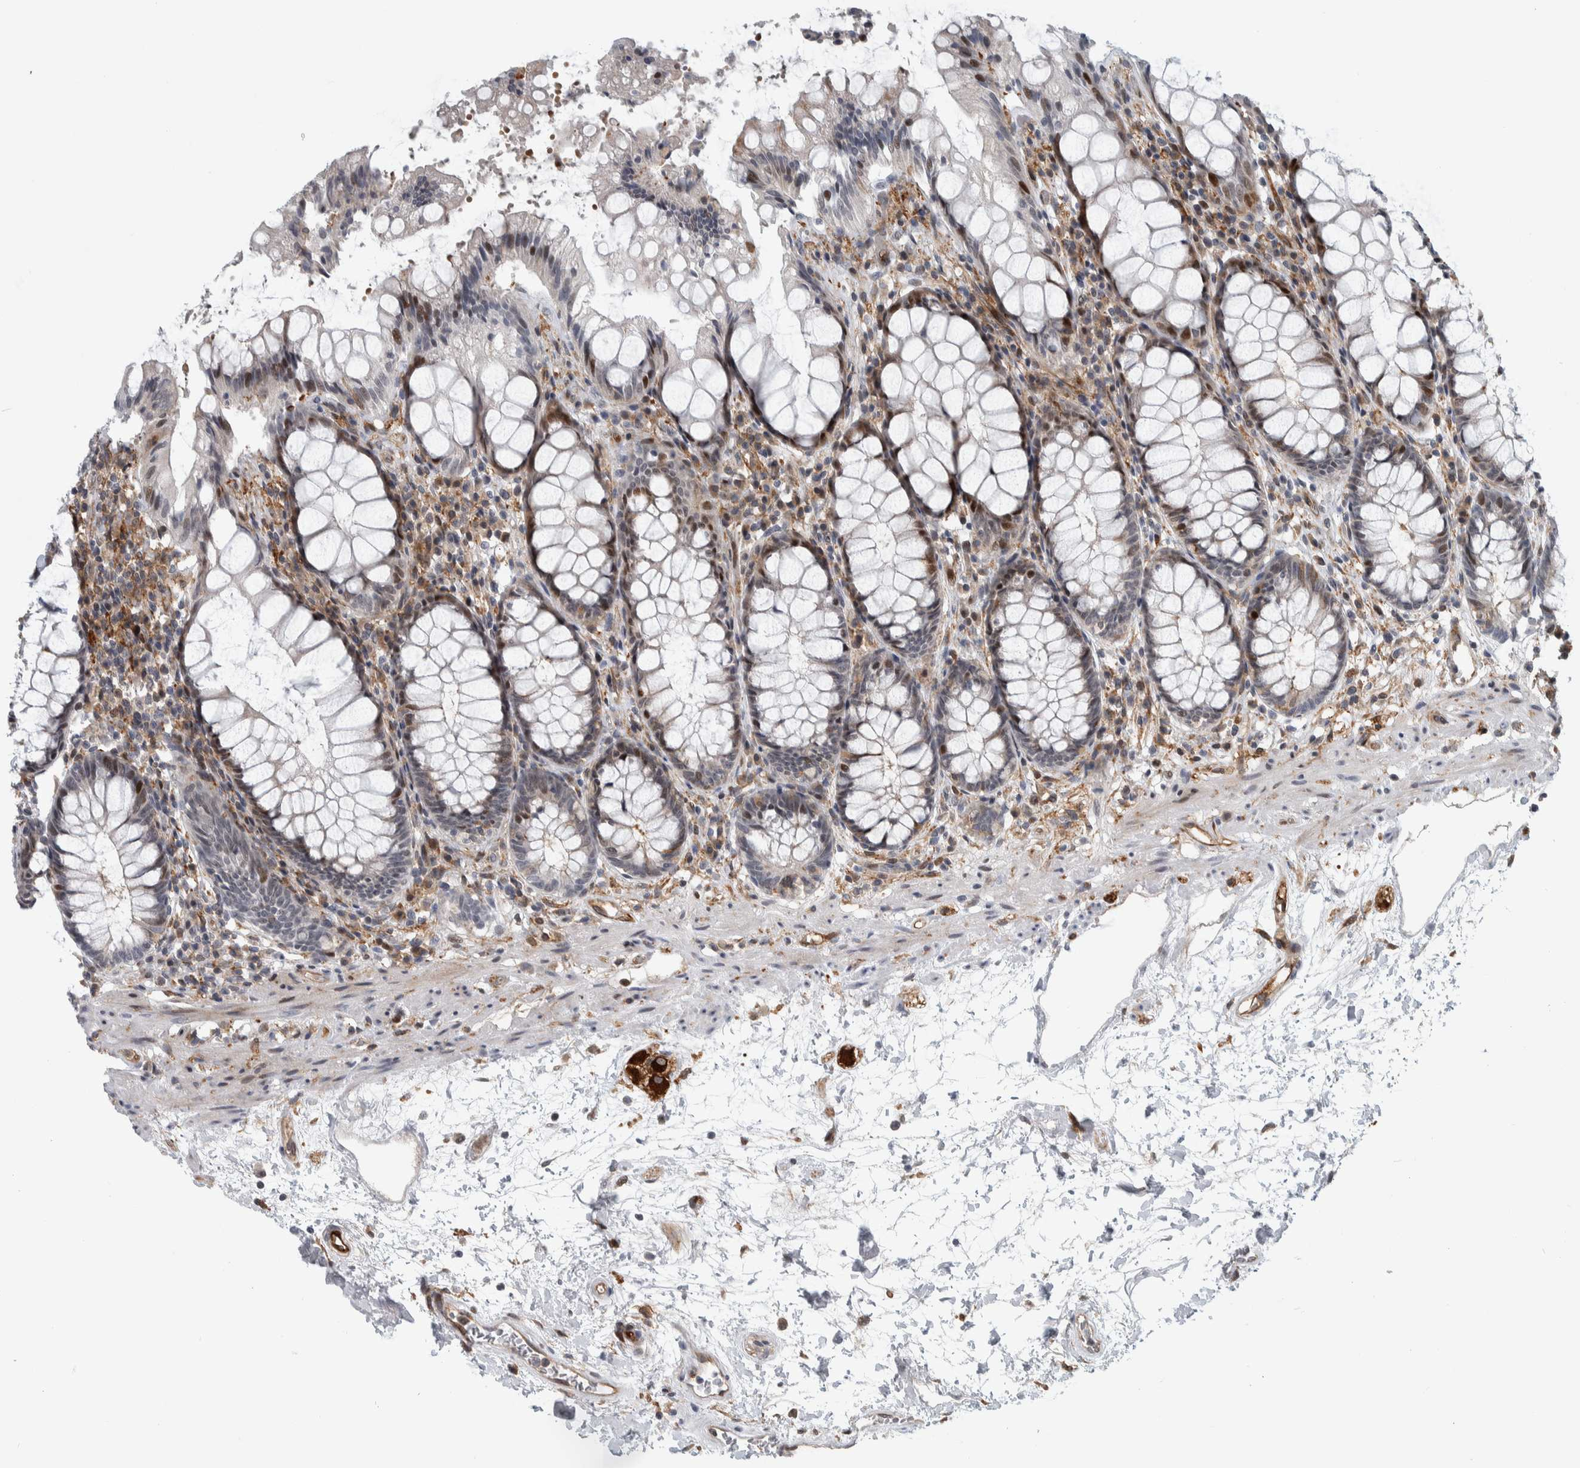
{"staining": {"intensity": "strong", "quantity": "25%-75%", "location": "cytoplasmic/membranous,nuclear"}, "tissue": "rectum", "cell_type": "Glandular cells", "image_type": "normal", "snomed": [{"axis": "morphology", "description": "Normal tissue, NOS"}, {"axis": "topography", "description": "Rectum"}], "caption": "This histopathology image reveals immunohistochemistry (IHC) staining of unremarkable human rectum, with high strong cytoplasmic/membranous,nuclear expression in about 25%-75% of glandular cells.", "gene": "MSL1", "patient": {"sex": "male", "age": 64}}